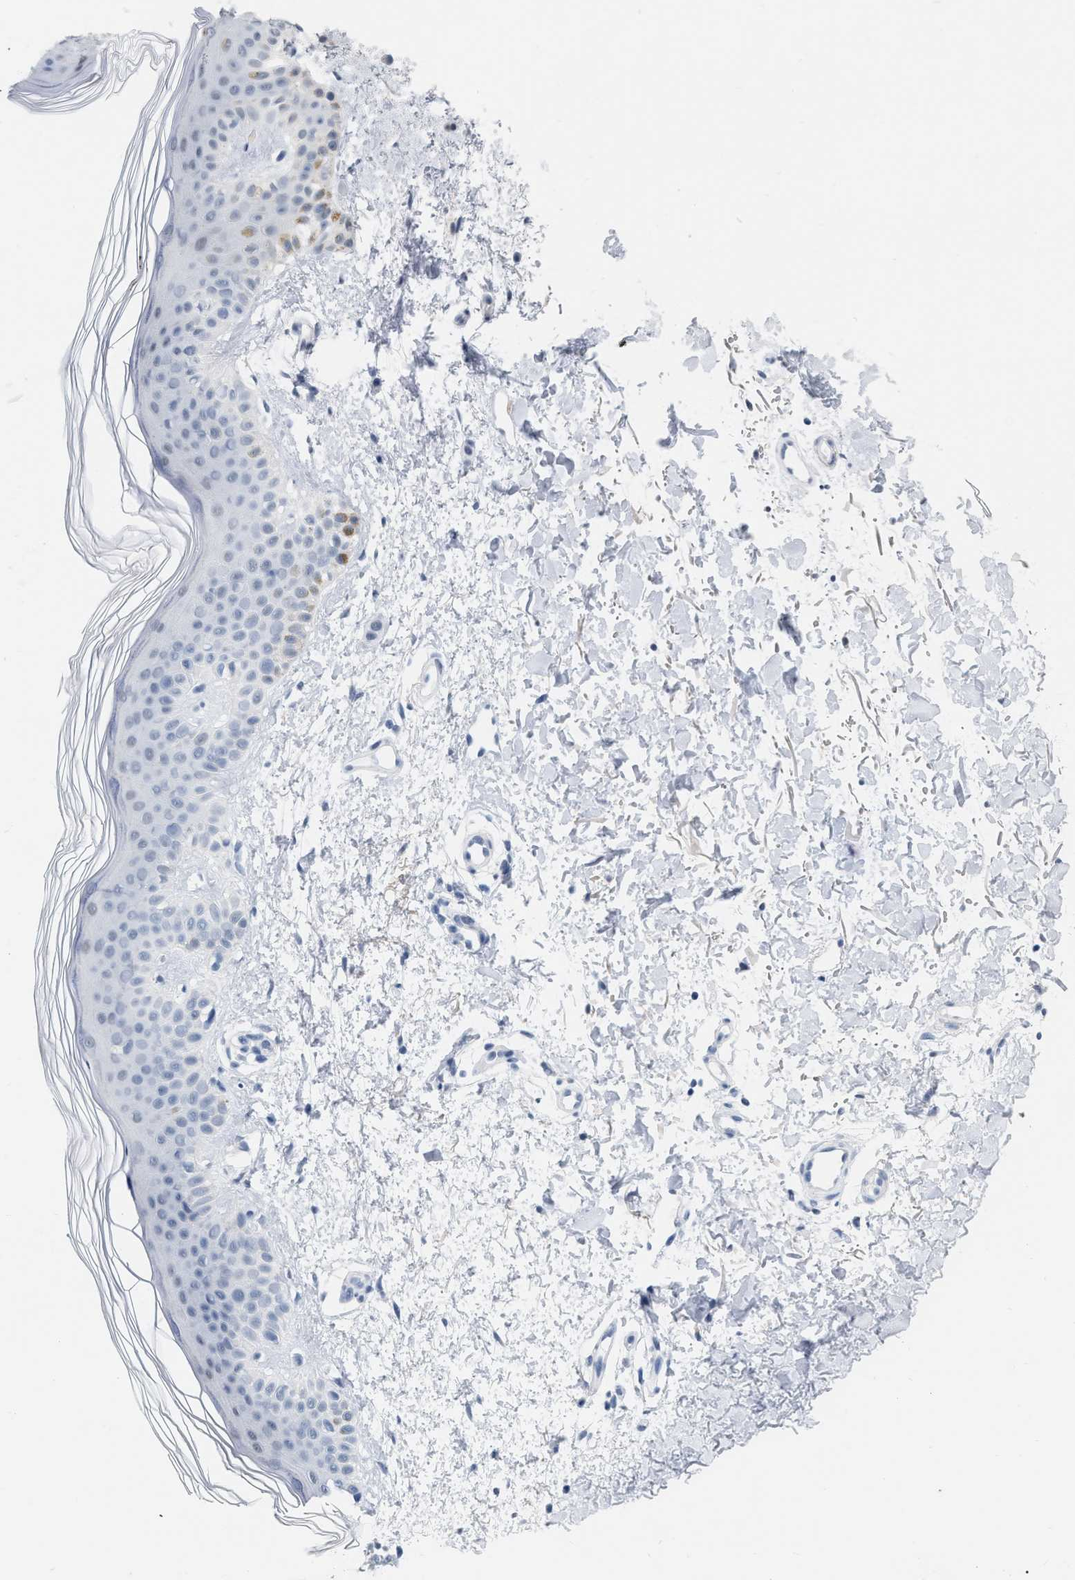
{"staining": {"intensity": "negative", "quantity": "none", "location": "none"}, "tissue": "skin", "cell_type": "Fibroblasts", "image_type": "normal", "snomed": [{"axis": "morphology", "description": "Normal tissue, NOS"}, {"axis": "morphology", "description": "Malignant melanoma, NOS"}, {"axis": "topography", "description": "Skin"}], "caption": "An image of human skin is negative for staining in fibroblasts. (Immunohistochemistry, brightfield microscopy, high magnification).", "gene": "XIRP1", "patient": {"sex": "male", "age": 83}}